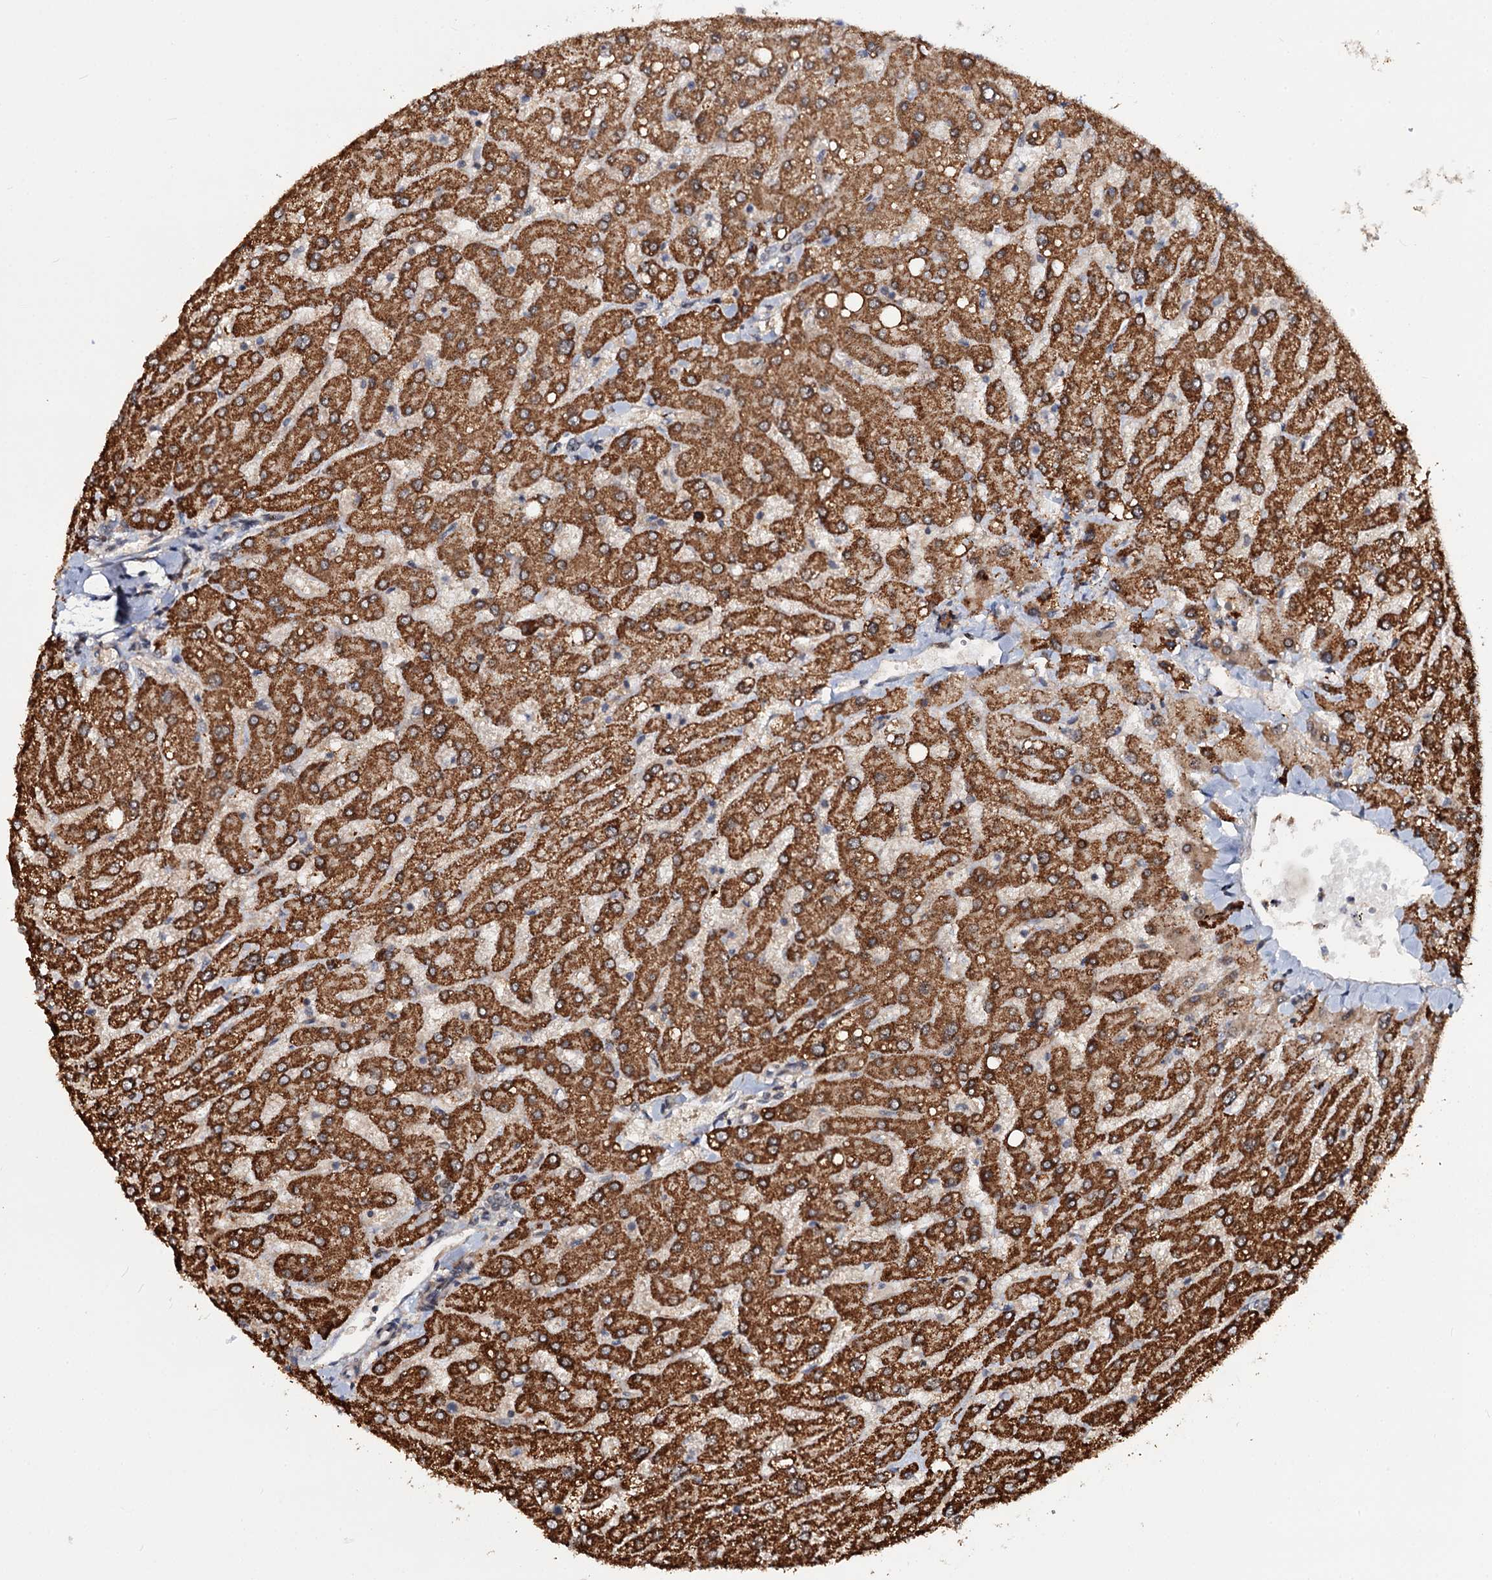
{"staining": {"intensity": "weak", "quantity": "25%-75%", "location": "cytoplasmic/membranous"}, "tissue": "liver", "cell_type": "Cholangiocytes", "image_type": "normal", "snomed": [{"axis": "morphology", "description": "Normal tissue, NOS"}, {"axis": "topography", "description": "Liver"}], "caption": "Cholangiocytes show weak cytoplasmic/membranous positivity in approximately 25%-75% of cells in unremarkable liver.", "gene": "CEP76", "patient": {"sex": "male", "age": 55}}